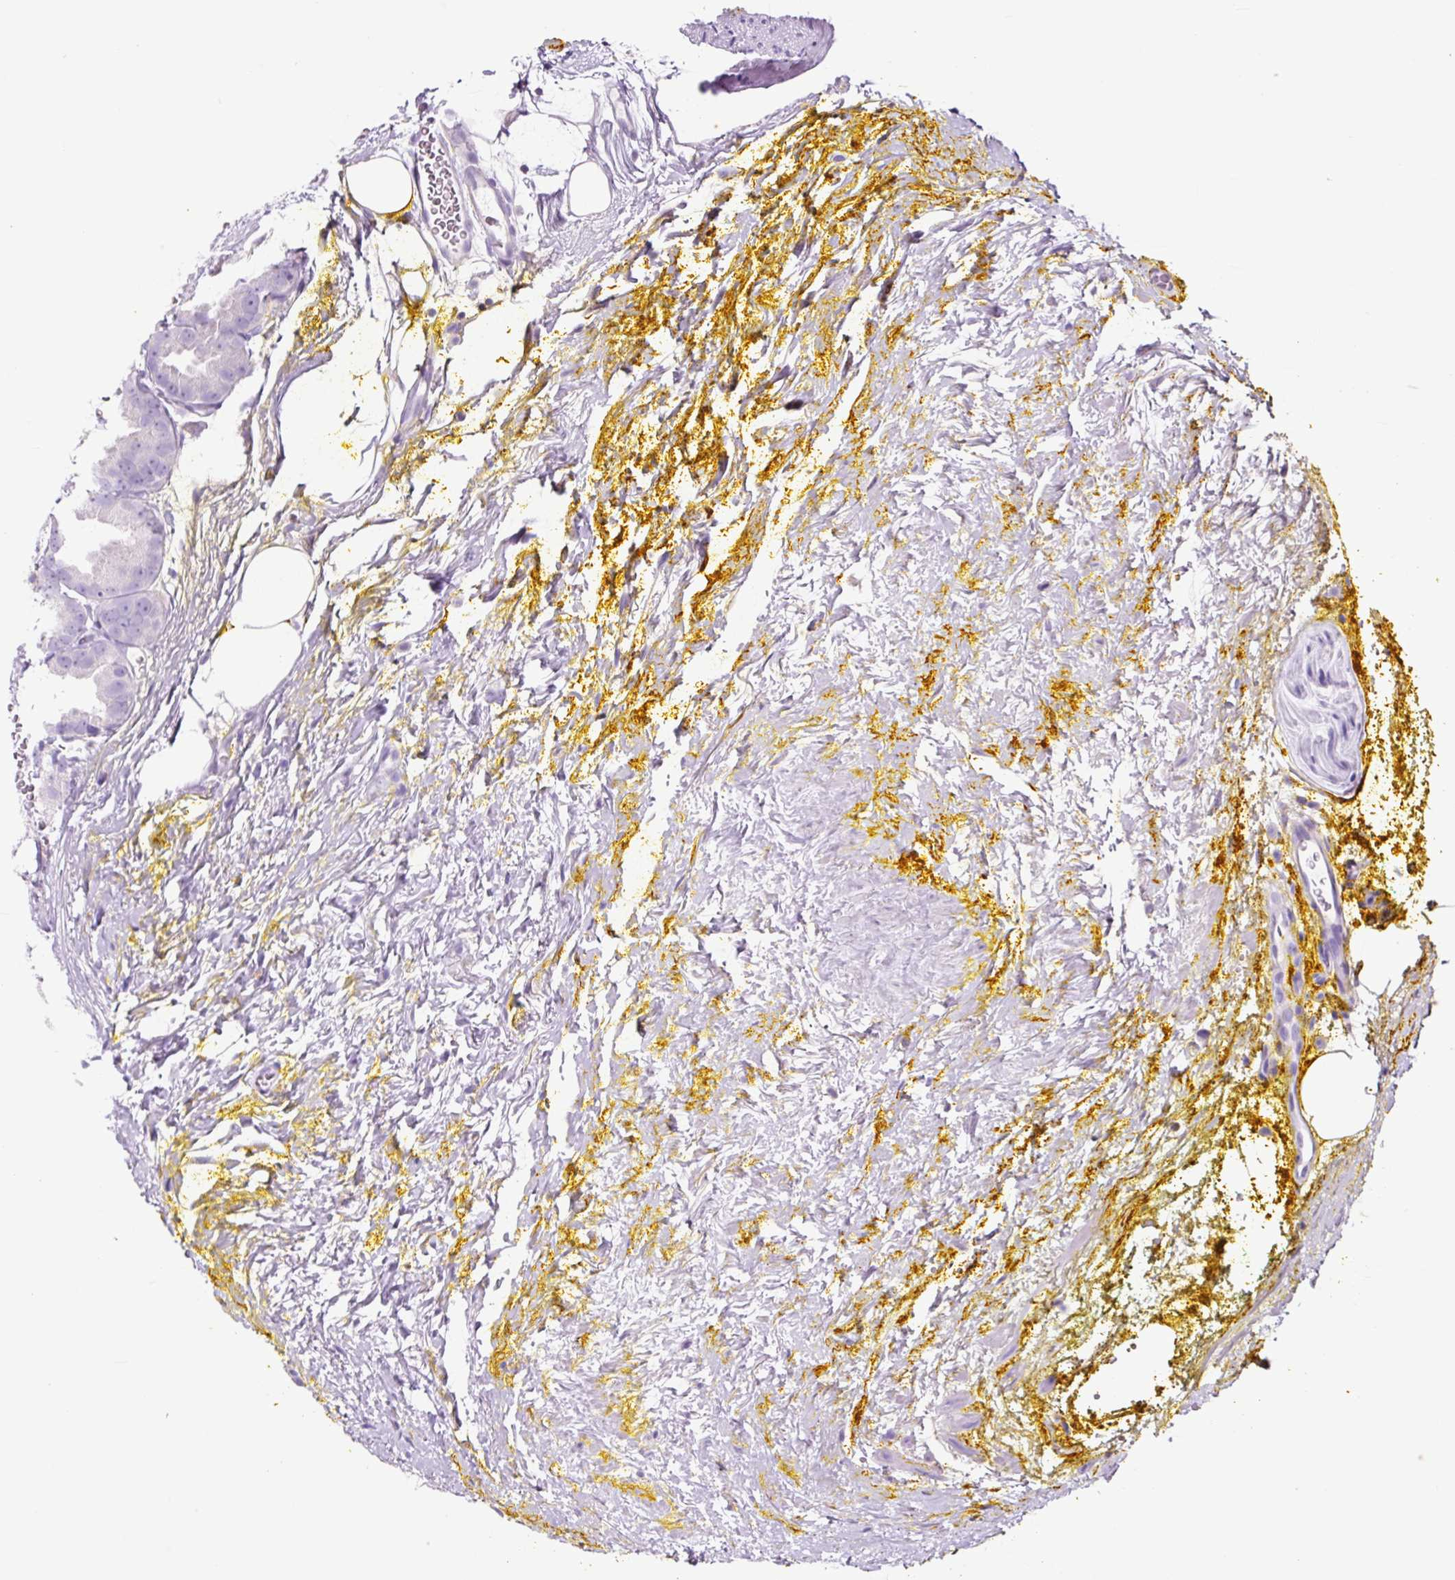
{"staining": {"intensity": "negative", "quantity": "none", "location": "none"}, "tissue": "prostate cancer", "cell_type": "Tumor cells", "image_type": "cancer", "snomed": [{"axis": "morphology", "description": "Adenocarcinoma, High grade"}, {"axis": "topography", "description": "Prostate"}], "caption": "An image of human prostate cancer is negative for staining in tumor cells.", "gene": "OR10A7", "patient": {"sex": "male", "age": 63}}